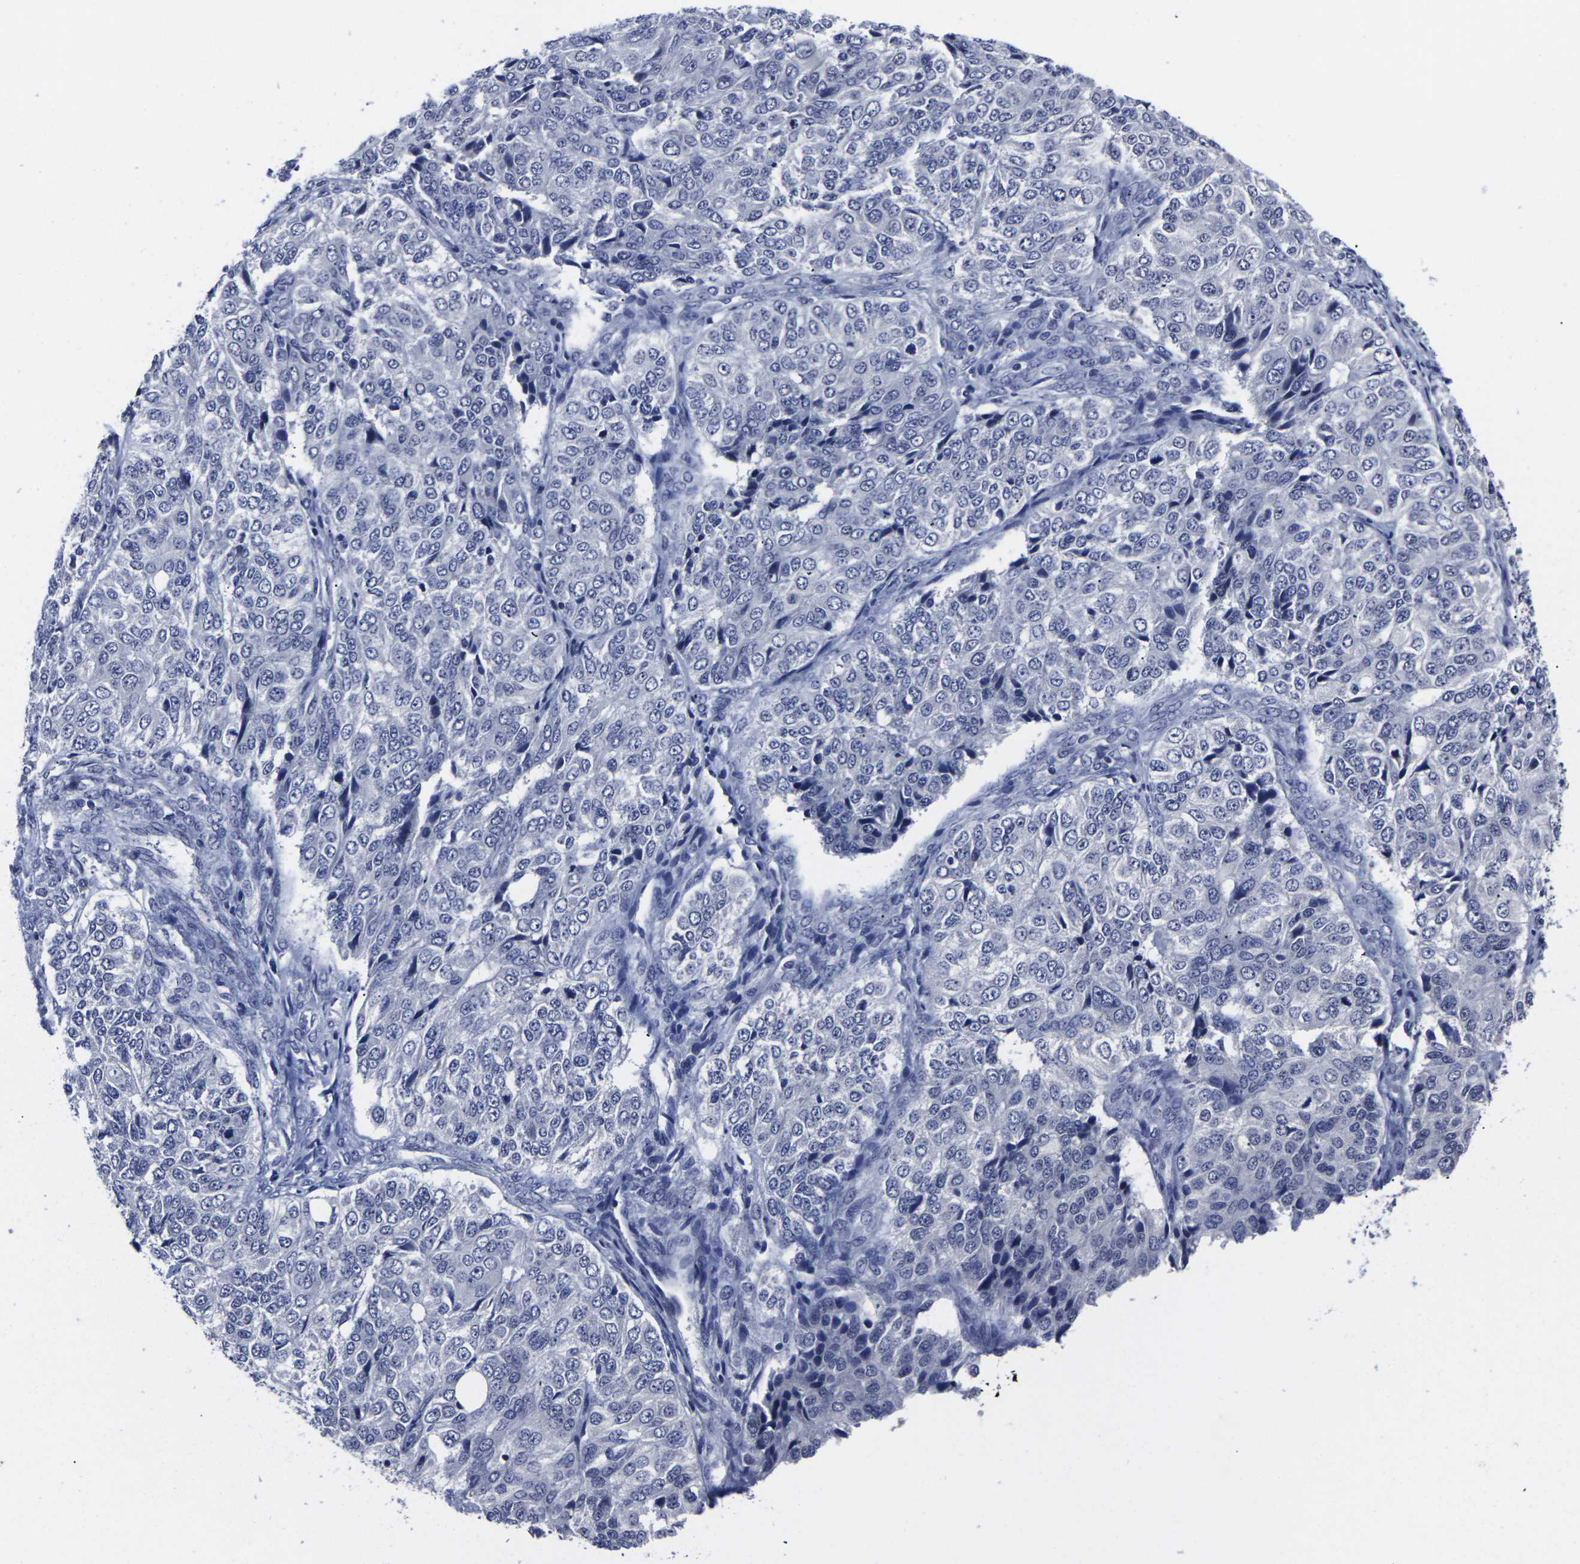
{"staining": {"intensity": "negative", "quantity": "none", "location": "none"}, "tissue": "ovarian cancer", "cell_type": "Tumor cells", "image_type": "cancer", "snomed": [{"axis": "morphology", "description": "Carcinoma, endometroid"}, {"axis": "topography", "description": "Ovary"}], "caption": "Endometroid carcinoma (ovarian) was stained to show a protein in brown. There is no significant positivity in tumor cells. (Stains: DAB (3,3'-diaminobenzidine) immunohistochemistry with hematoxylin counter stain, Microscopy: brightfield microscopy at high magnification).", "gene": "MSANTD4", "patient": {"sex": "female", "age": 51}}